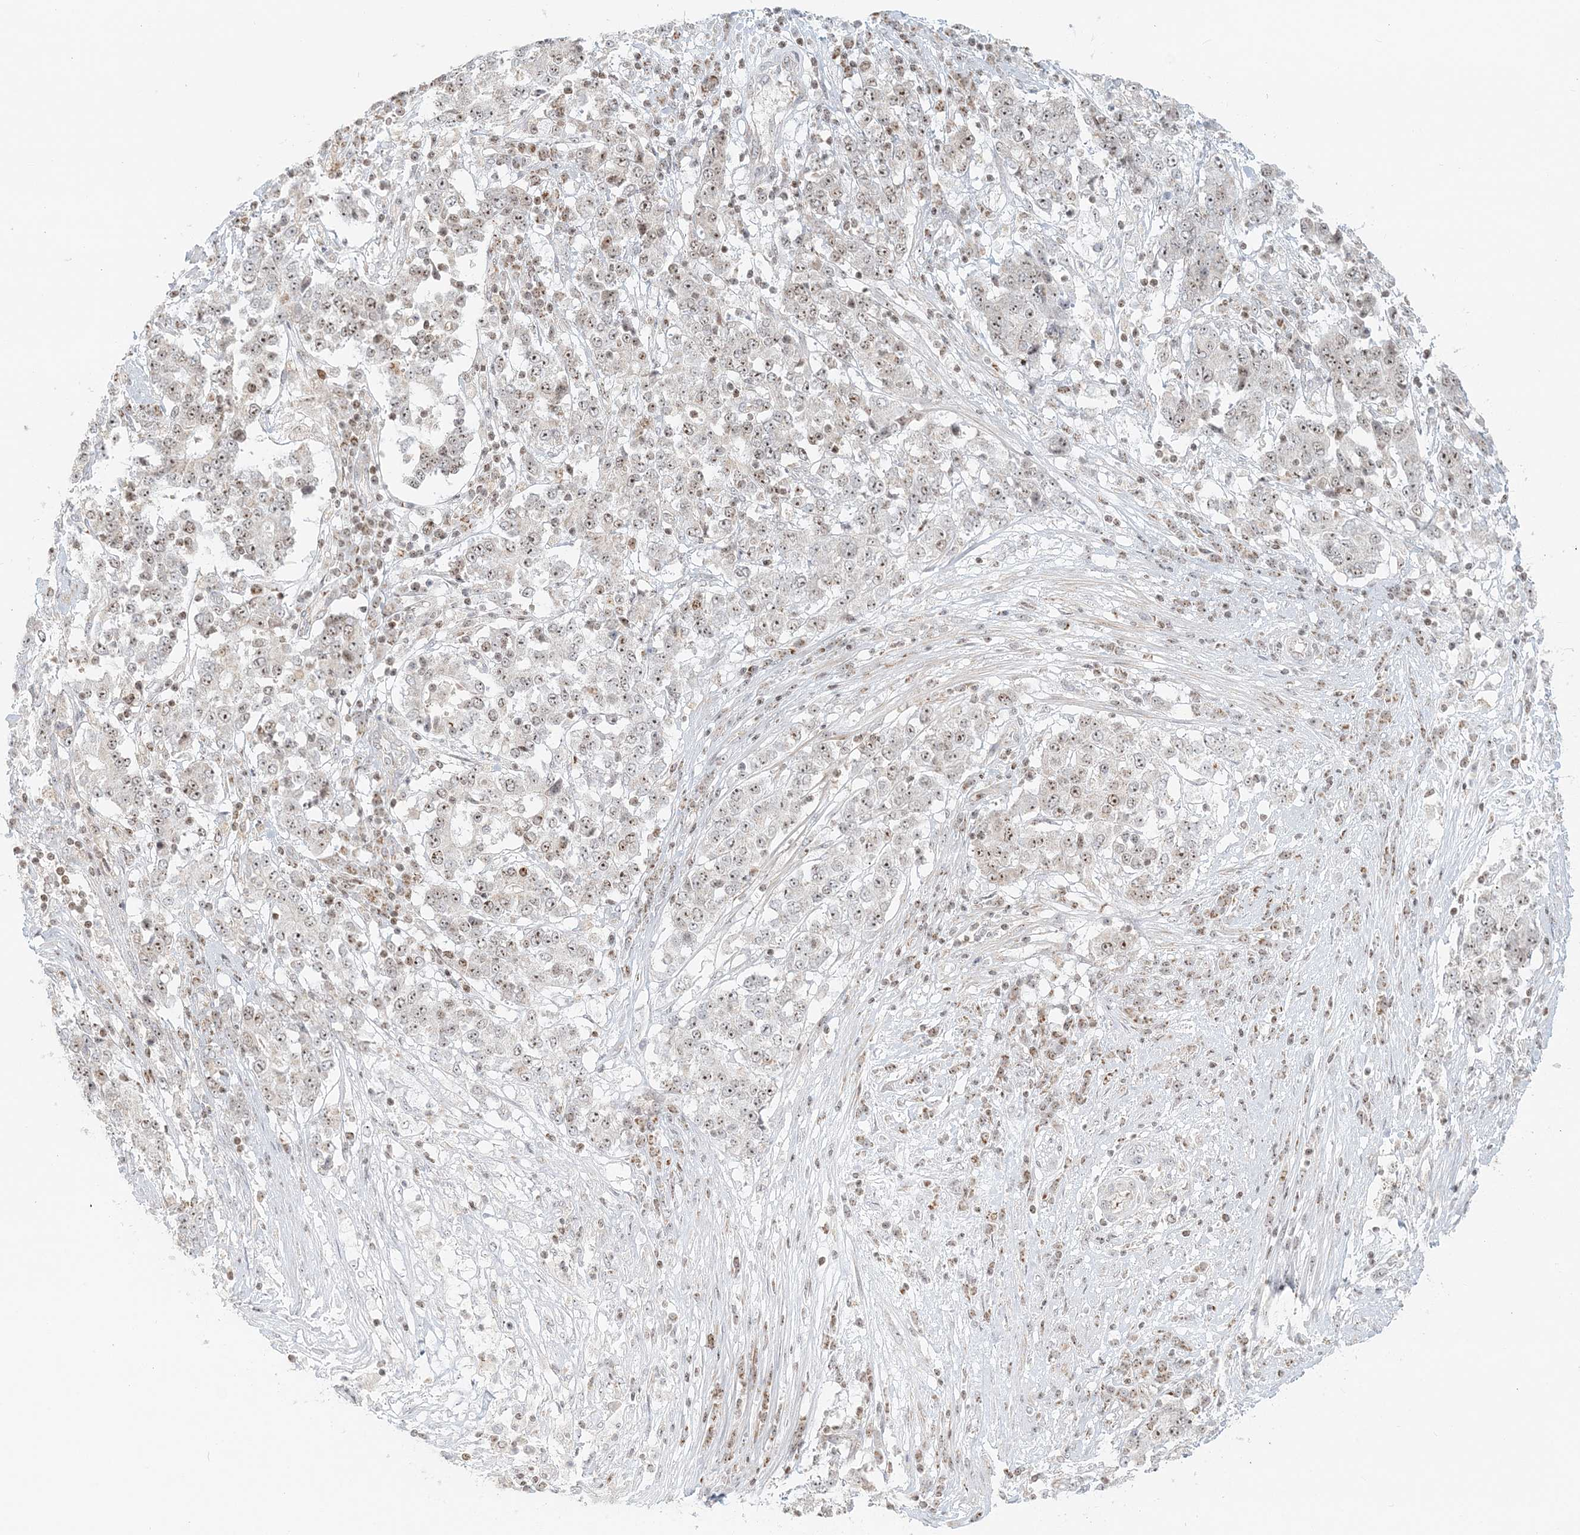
{"staining": {"intensity": "moderate", "quantity": ">75%", "location": "nuclear"}, "tissue": "stomach cancer", "cell_type": "Tumor cells", "image_type": "cancer", "snomed": [{"axis": "morphology", "description": "Adenocarcinoma, NOS"}, {"axis": "topography", "description": "Stomach"}], "caption": "DAB immunohistochemical staining of adenocarcinoma (stomach) exhibits moderate nuclear protein staining in approximately >75% of tumor cells. (Stains: DAB in brown, nuclei in blue, Microscopy: brightfield microscopy at high magnification).", "gene": "UBE2F", "patient": {"sex": "male", "age": 59}}